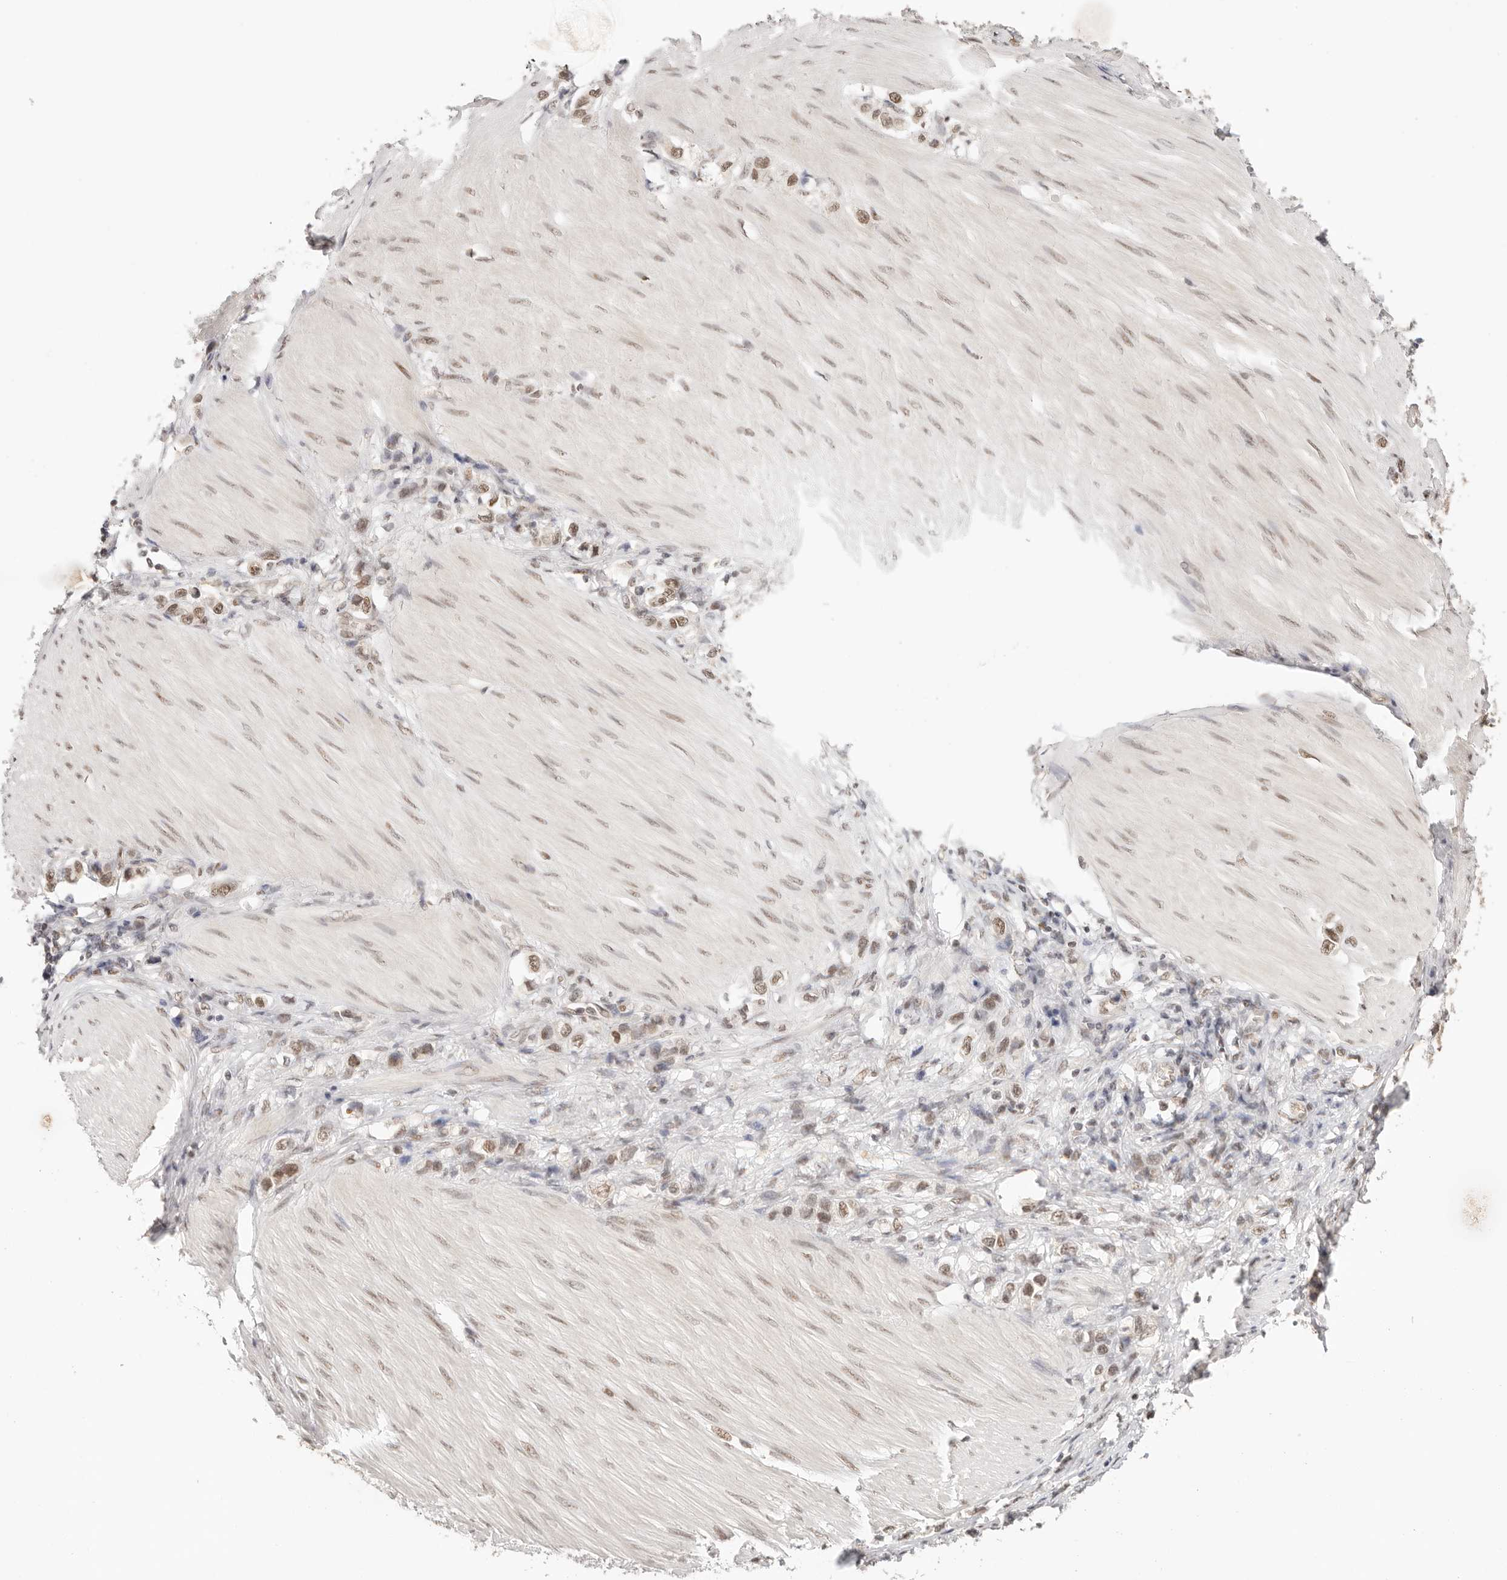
{"staining": {"intensity": "weak", "quantity": ">75%", "location": "nuclear"}, "tissue": "stomach cancer", "cell_type": "Tumor cells", "image_type": "cancer", "snomed": [{"axis": "morphology", "description": "Adenocarcinoma, NOS"}, {"axis": "topography", "description": "Stomach"}], "caption": "High-magnification brightfield microscopy of stomach cancer (adenocarcinoma) stained with DAB (3,3'-diaminobenzidine) (brown) and counterstained with hematoxylin (blue). tumor cells exhibit weak nuclear expression is identified in about>75% of cells.", "gene": "RFC3", "patient": {"sex": "female", "age": 65}}